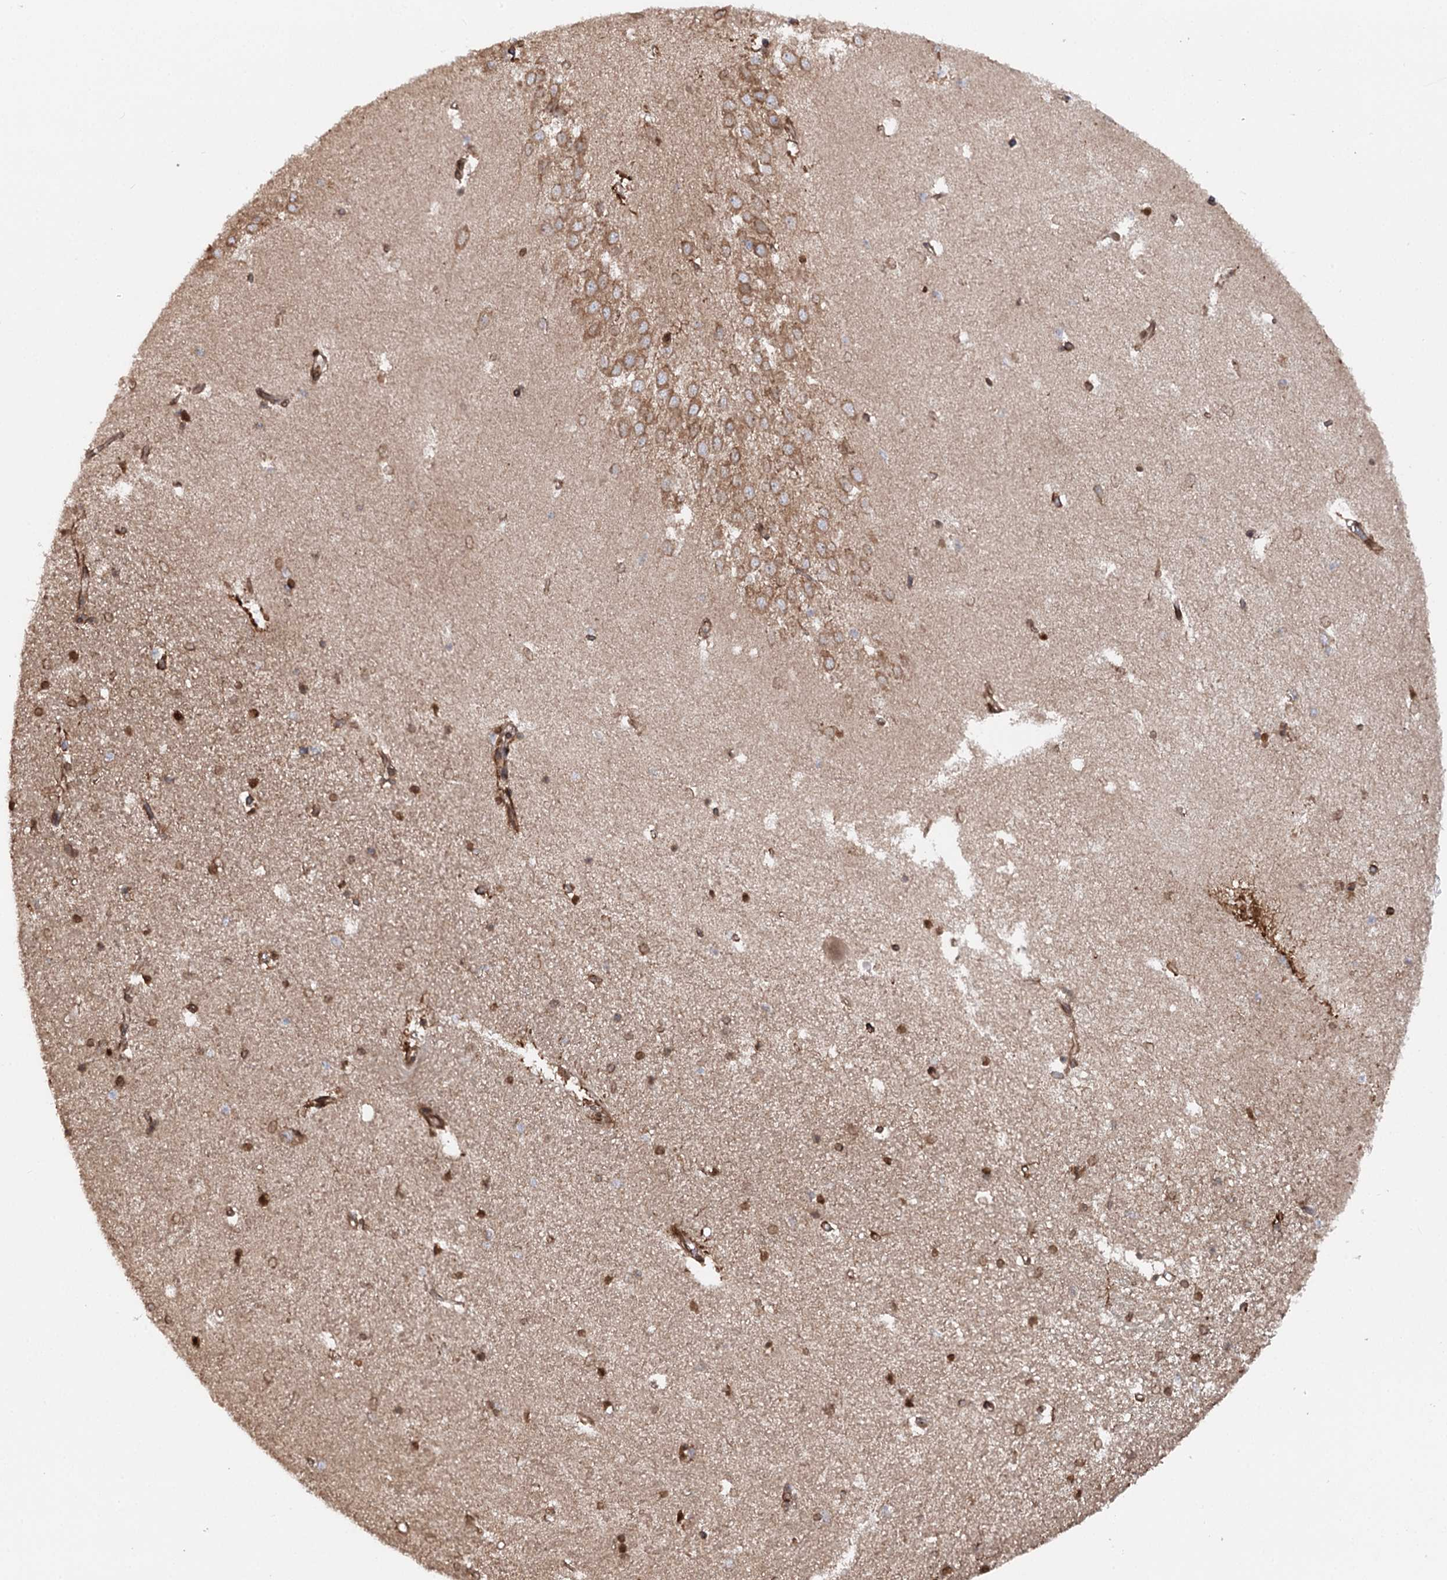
{"staining": {"intensity": "moderate", "quantity": ">75%", "location": "cytoplasmic/membranous,nuclear"}, "tissue": "hippocampus", "cell_type": "Glial cells", "image_type": "normal", "snomed": [{"axis": "morphology", "description": "Normal tissue, NOS"}, {"axis": "topography", "description": "Hippocampus"}], "caption": "Immunohistochemical staining of unremarkable human hippocampus reveals medium levels of moderate cytoplasmic/membranous,nuclear positivity in approximately >75% of glial cells. The staining was performed using DAB (3,3'-diaminobenzidine) to visualize the protein expression in brown, while the nuclei were stained in blue with hematoxylin (Magnification: 20x).", "gene": "FGFR1OP2", "patient": {"sex": "female", "age": 64}}